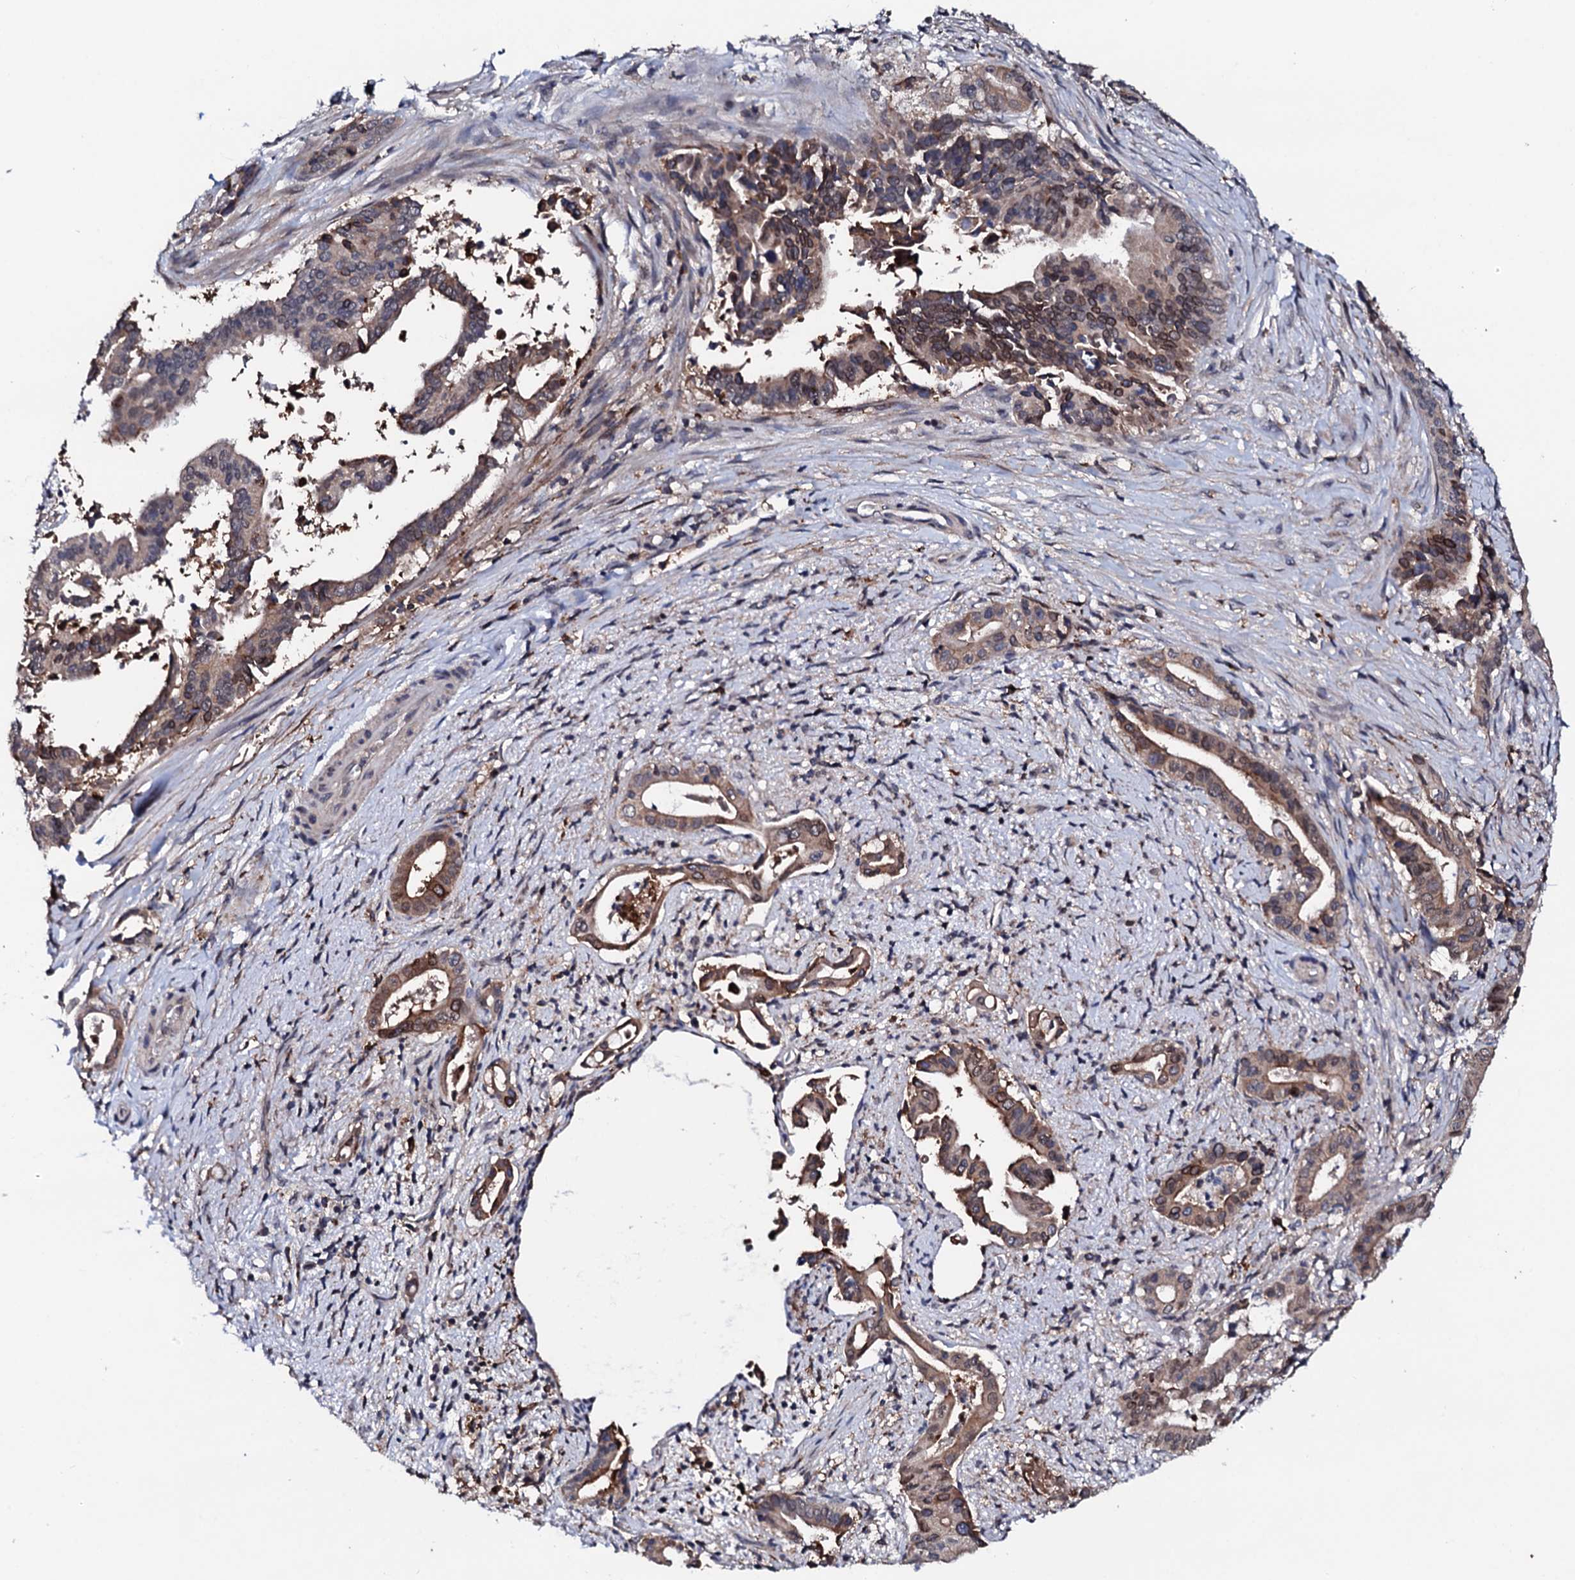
{"staining": {"intensity": "moderate", "quantity": "25%-75%", "location": "cytoplasmic/membranous,nuclear"}, "tissue": "pancreatic cancer", "cell_type": "Tumor cells", "image_type": "cancer", "snomed": [{"axis": "morphology", "description": "Adenocarcinoma, NOS"}, {"axis": "topography", "description": "Pancreas"}], "caption": "This photomicrograph reveals adenocarcinoma (pancreatic) stained with immunohistochemistry to label a protein in brown. The cytoplasmic/membranous and nuclear of tumor cells show moderate positivity for the protein. Nuclei are counter-stained blue.", "gene": "EDC3", "patient": {"sex": "female", "age": 77}}